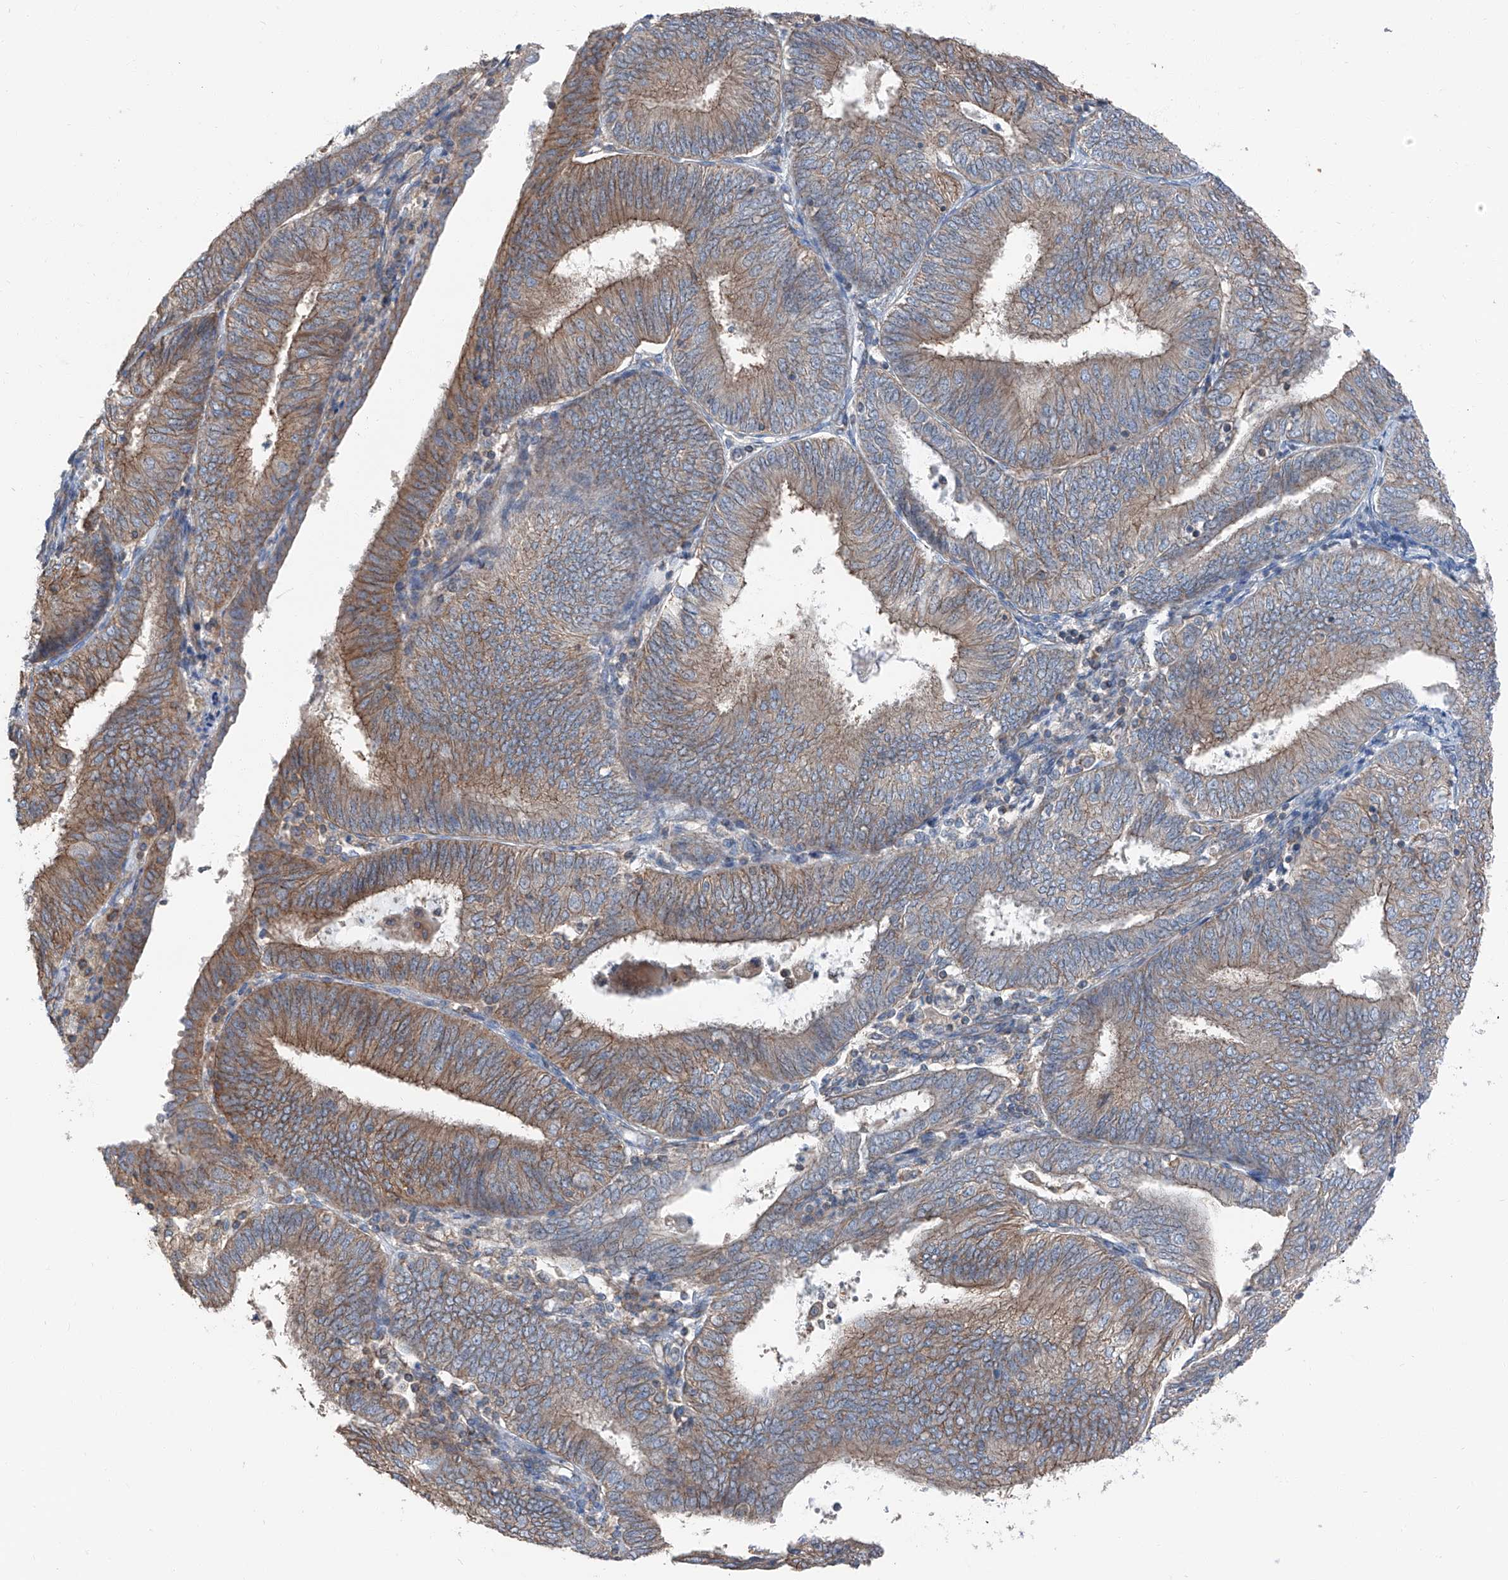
{"staining": {"intensity": "weak", "quantity": "25%-75%", "location": "cytoplasmic/membranous"}, "tissue": "endometrial cancer", "cell_type": "Tumor cells", "image_type": "cancer", "snomed": [{"axis": "morphology", "description": "Adenocarcinoma, NOS"}, {"axis": "topography", "description": "Endometrium"}], "caption": "Immunohistochemistry image of neoplastic tissue: endometrial cancer stained using immunohistochemistry reveals low levels of weak protein expression localized specifically in the cytoplasmic/membranous of tumor cells, appearing as a cytoplasmic/membranous brown color.", "gene": "GPR142", "patient": {"sex": "female", "age": 58}}